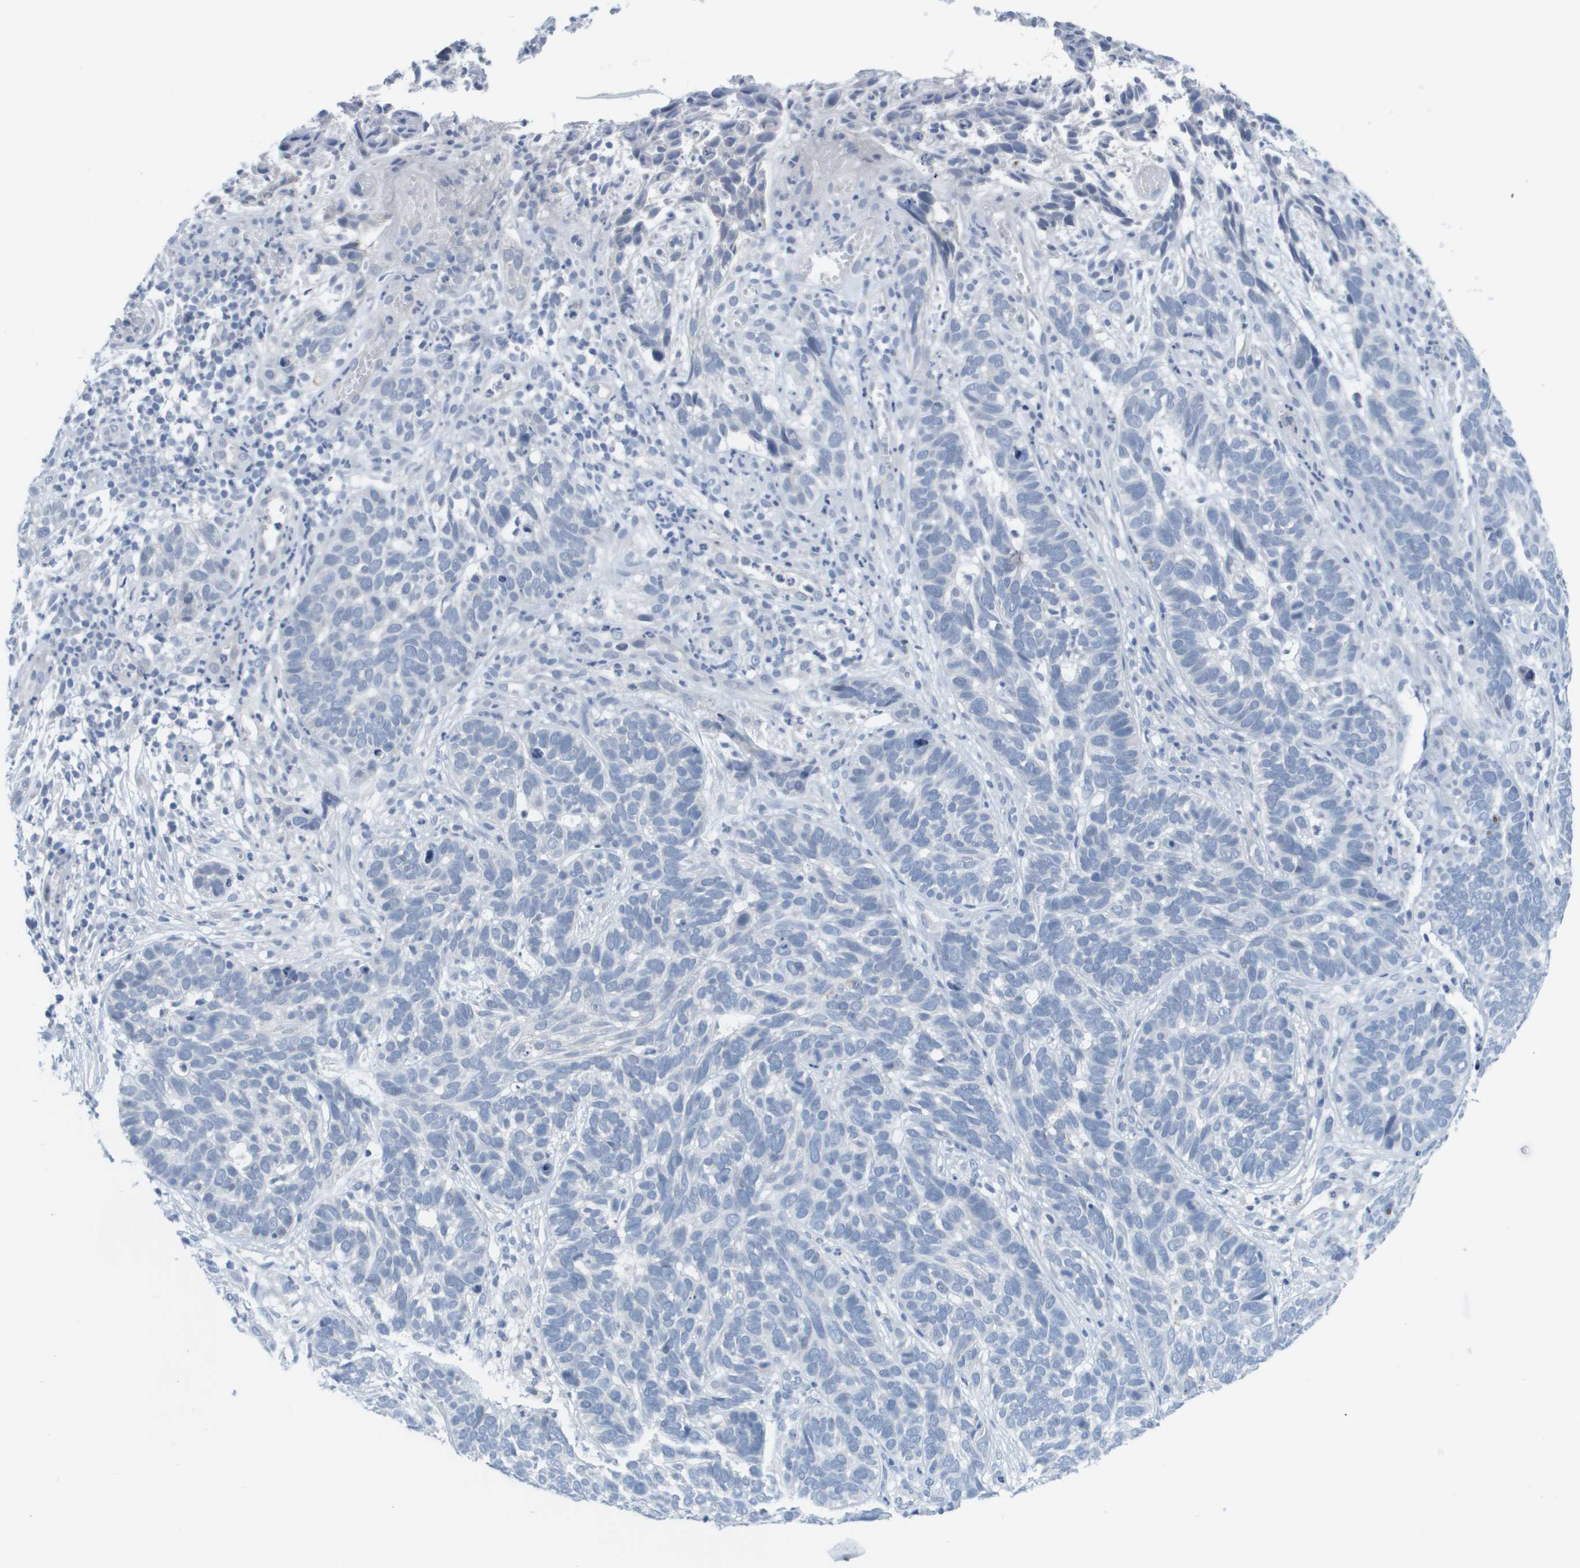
{"staining": {"intensity": "negative", "quantity": "none", "location": "none"}, "tissue": "skin cancer", "cell_type": "Tumor cells", "image_type": "cancer", "snomed": [{"axis": "morphology", "description": "Basal cell carcinoma"}, {"axis": "topography", "description": "Skin"}], "caption": "The IHC image has no significant positivity in tumor cells of basal cell carcinoma (skin) tissue.", "gene": "PDE4A", "patient": {"sex": "male", "age": 87}}